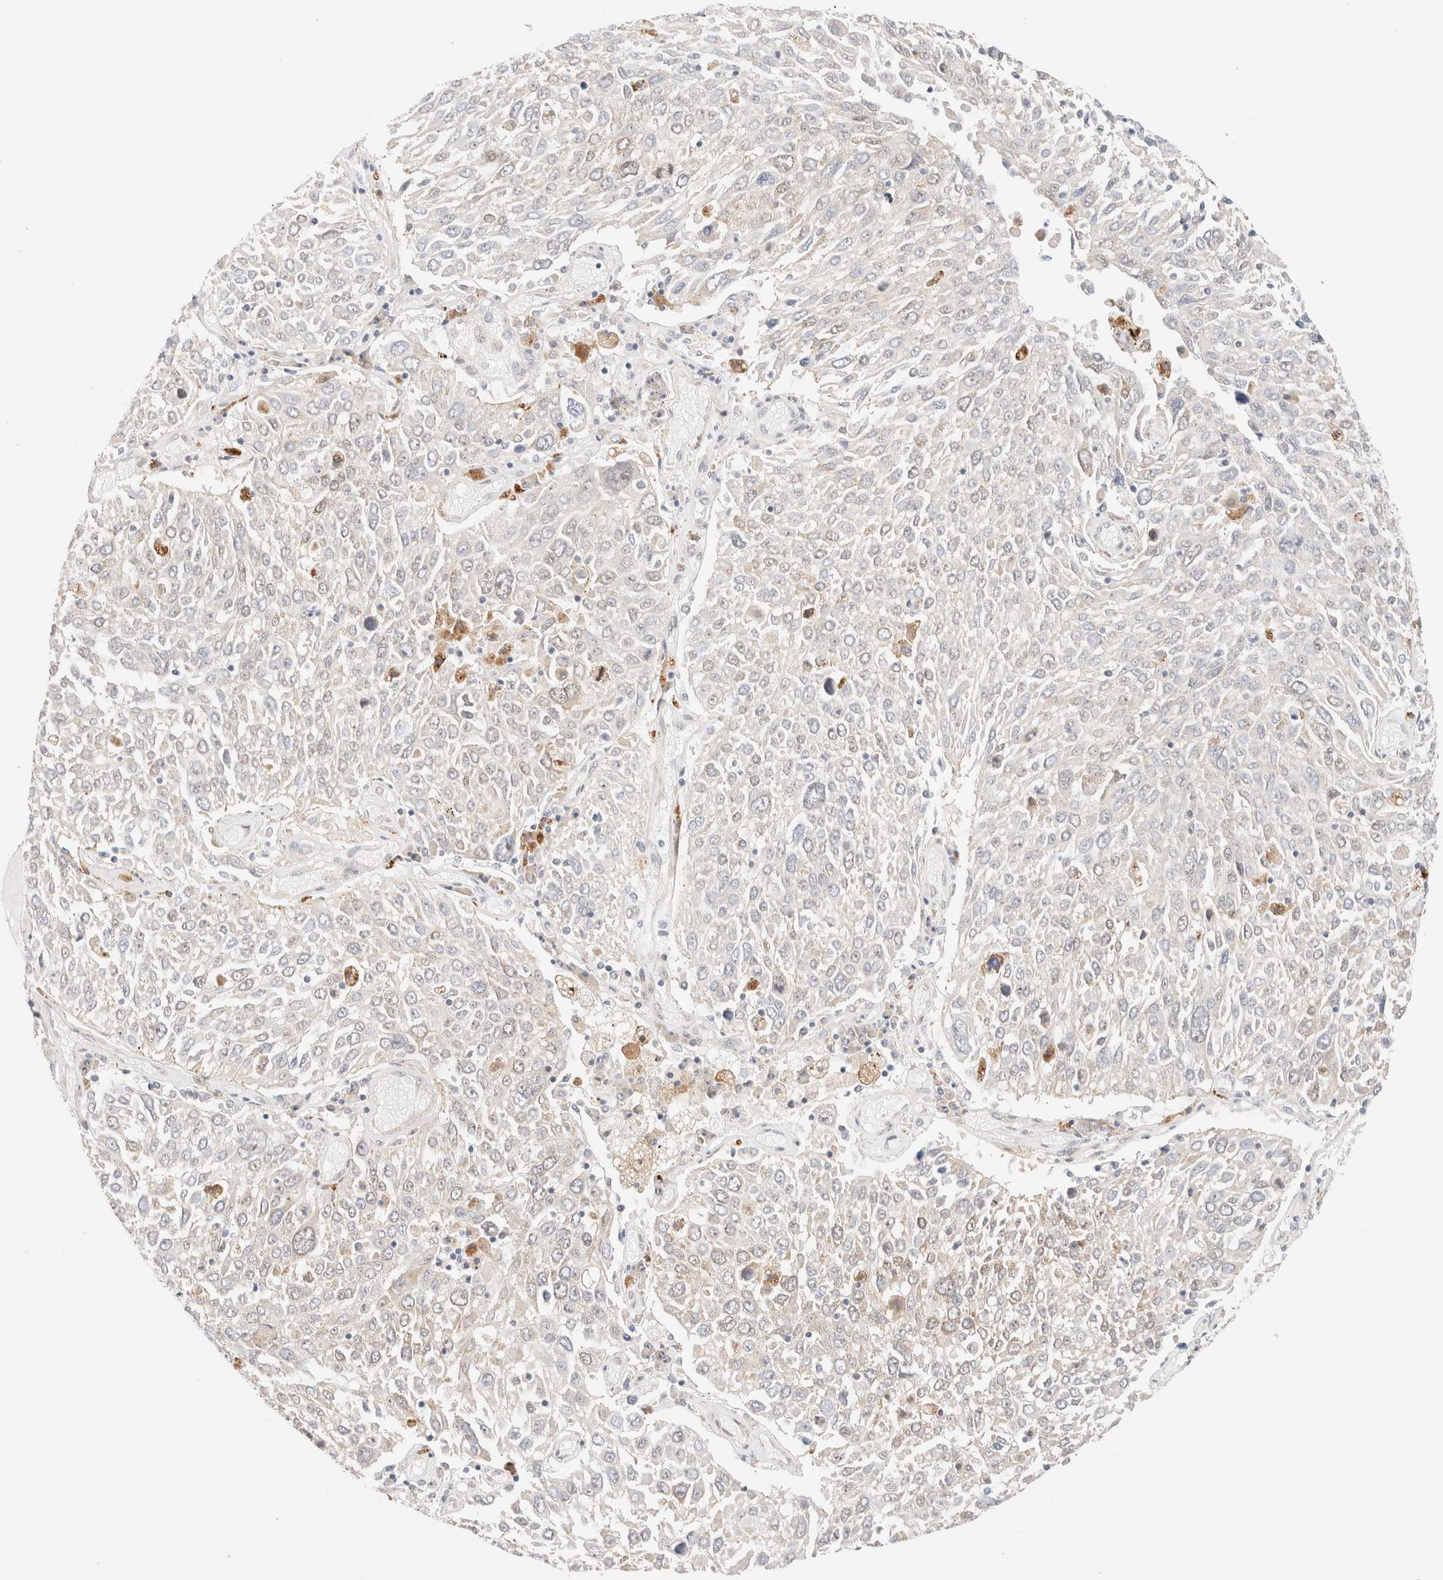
{"staining": {"intensity": "negative", "quantity": "none", "location": "none"}, "tissue": "lung cancer", "cell_type": "Tumor cells", "image_type": "cancer", "snomed": [{"axis": "morphology", "description": "Squamous cell carcinoma, NOS"}, {"axis": "topography", "description": "Lung"}], "caption": "An immunohistochemistry (IHC) photomicrograph of squamous cell carcinoma (lung) is shown. There is no staining in tumor cells of squamous cell carcinoma (lung). (DAB IHC with hematoxylin counter stain).", "gene": "RRP15", "patient": {"sex": "male", "age": 65}}